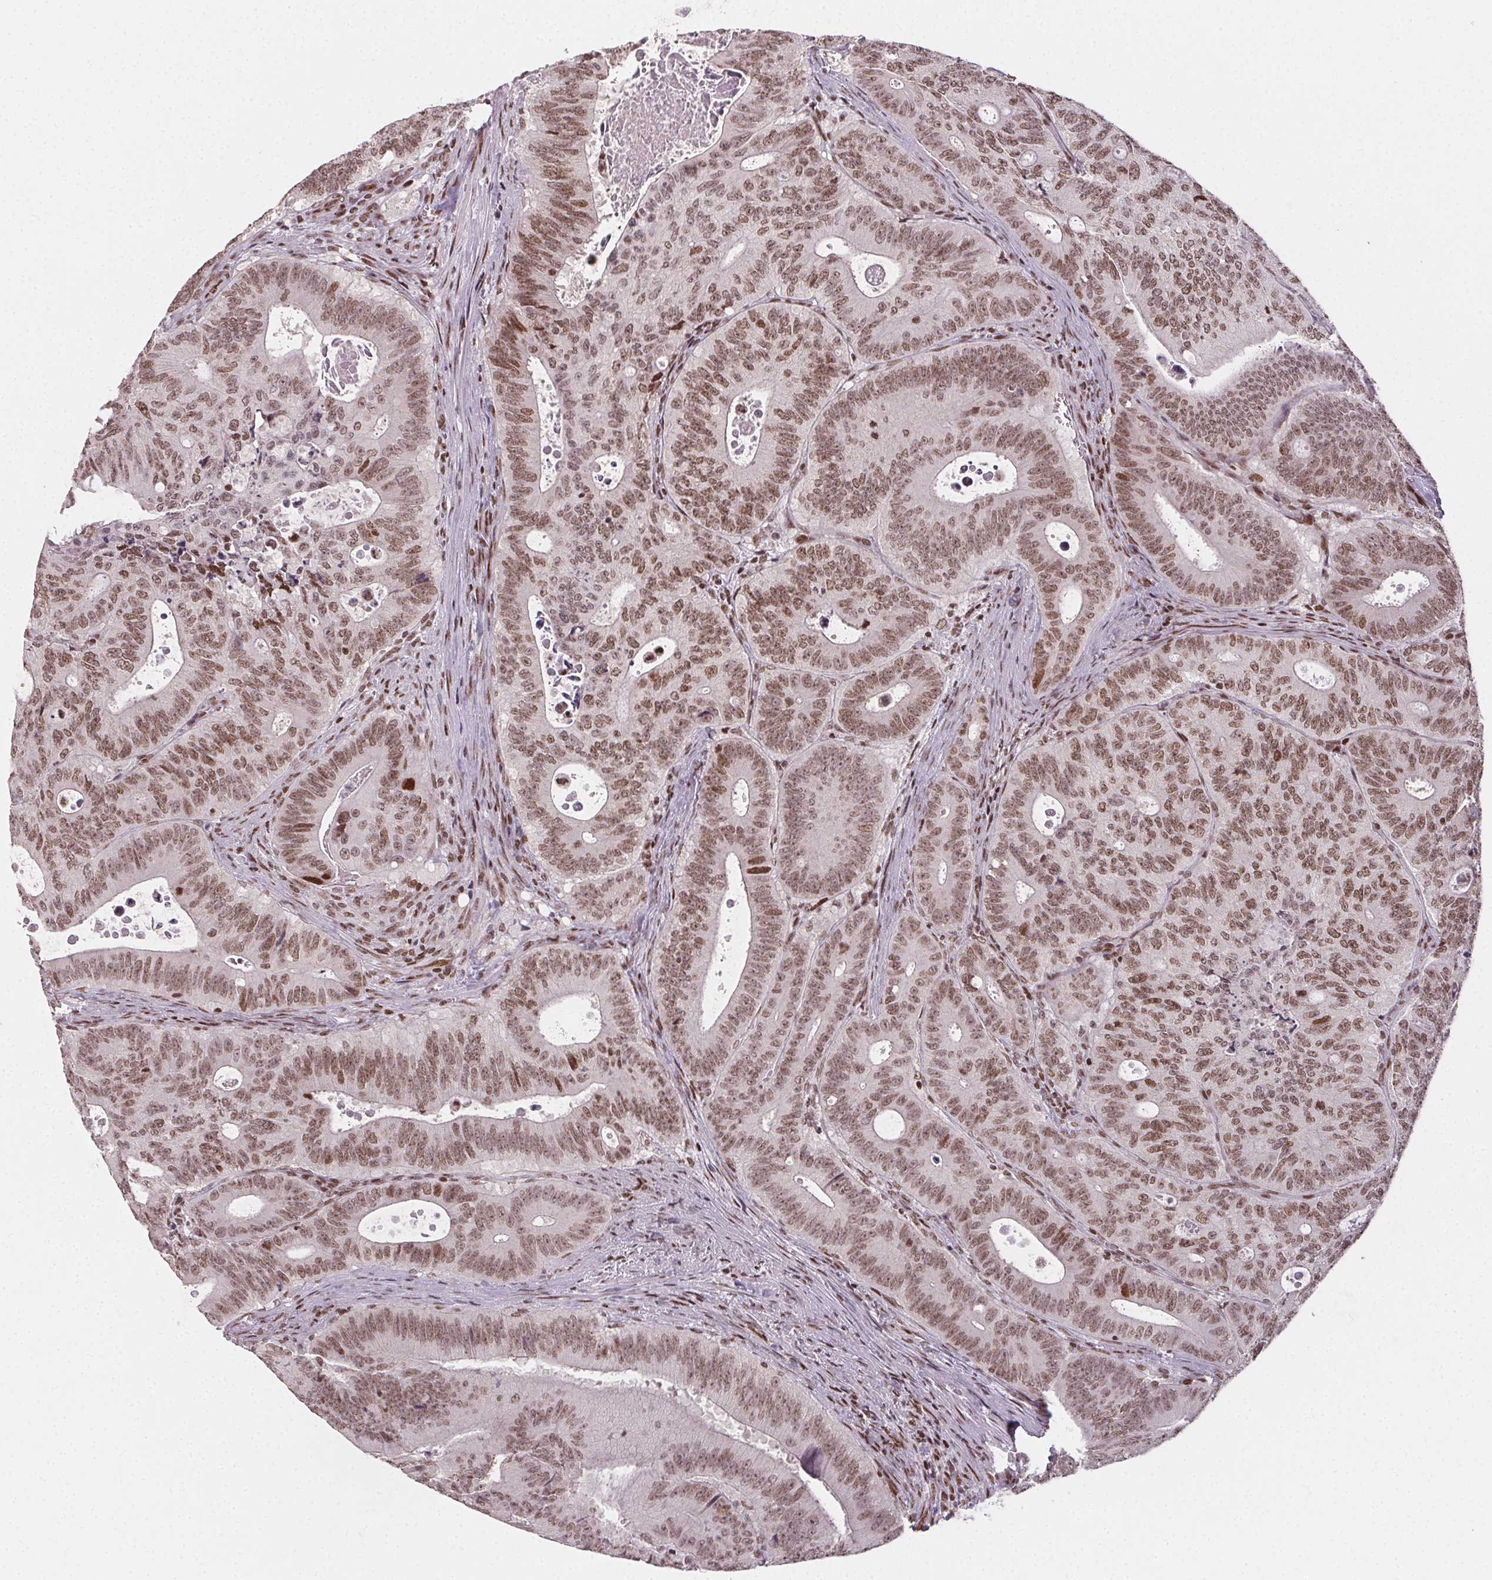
{"staining": {"intensity": "strong", "quantity": "25%-75%", "location": "nuclear"}, "tissue": "colorectal cancer", "cell_type": "Tumor cells", "image_type": "cancer", "snomed": [{"axis": "morphology", "description": "Adenocarcinoma, NOS"}, {"axis": "topography", "description": "Colon"}], "caption": "Immunohistochemistry (IHC) of colorectal cancer (adenocarcinoma) exhibits high levels of strong nuclear expression in about 25%-75% of tumor cells.", "gene": "KMT2A", "patient": {"sex": "male", "age": 62}}